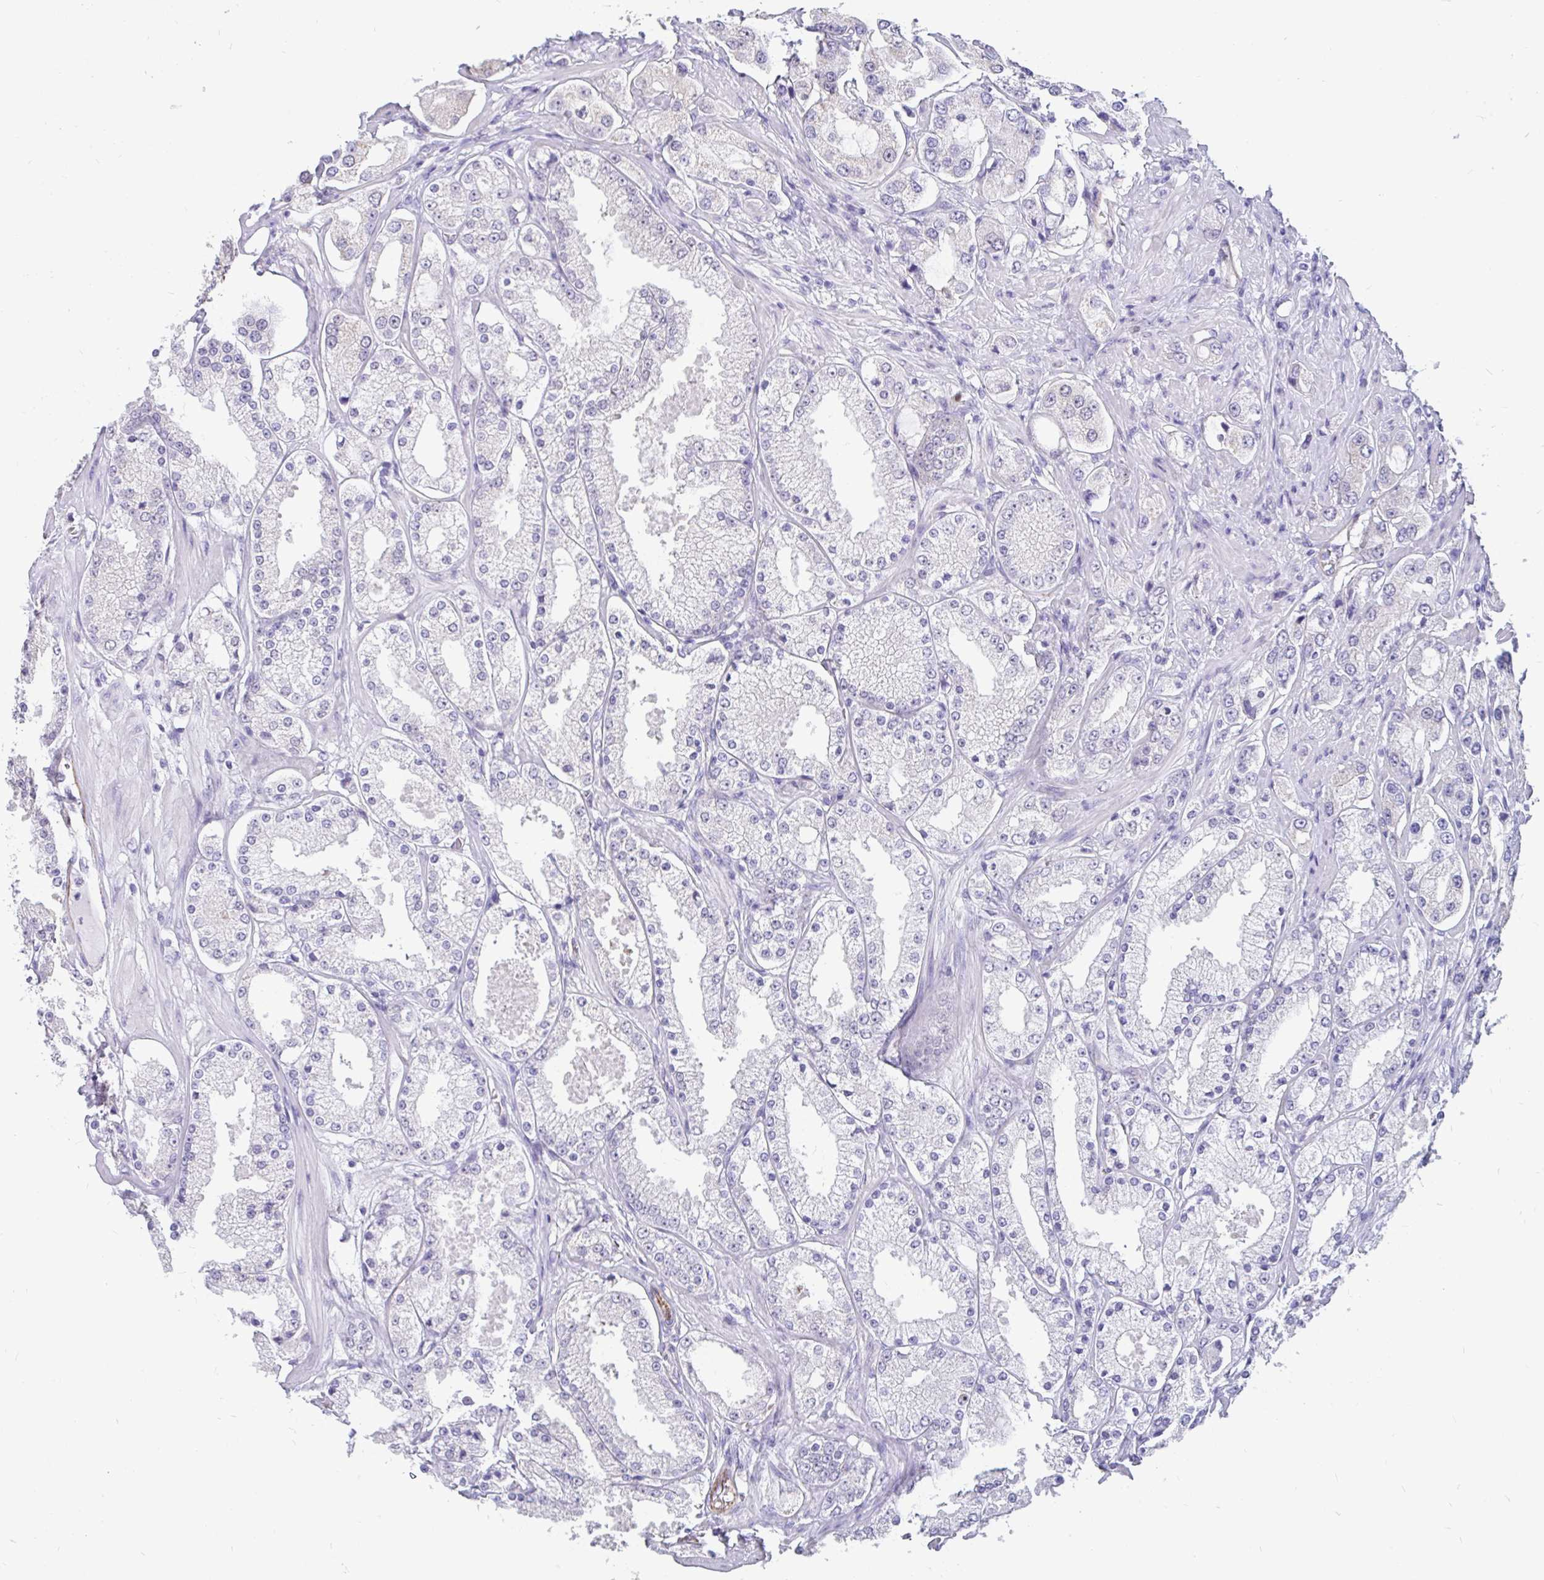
{"staining": {"intensity": "negative", "quantity": "none", "location": "none"}, "tissue": "prostate cancer", "cell_type": "Tumor cells", "image_type": "cancer", "snomed": [{"axis": "morphology", "description": "Adenocarcinoma, High grade"}, {"axis": "topography", "description": "Prostate"}], "caption": "Tumor cells show no significant protein positivity in prostate cancer.", "gene": "EML5", "patient": {"sex": "male", "age": 68}}